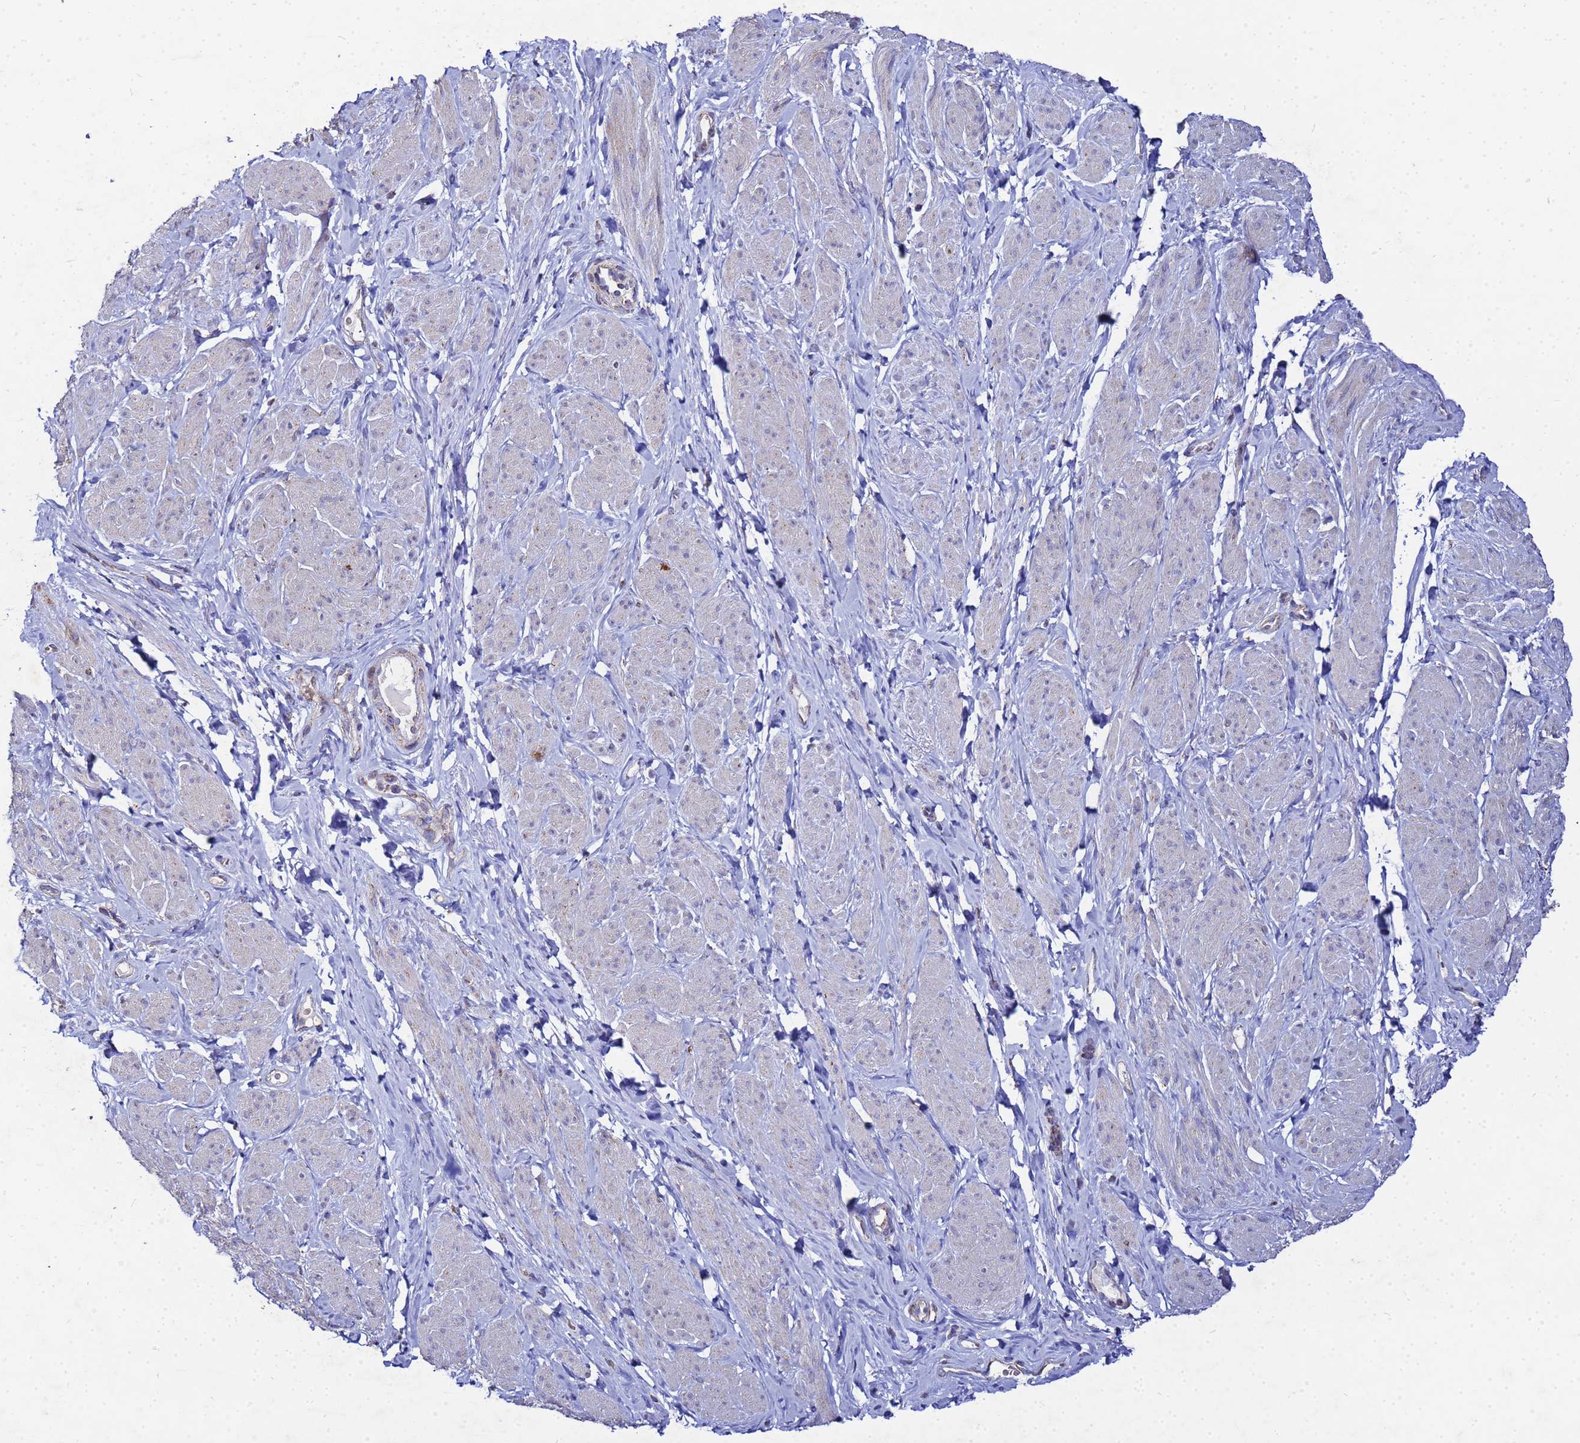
{"staining": {"intensity": "weak", "quantity": "<25%", "location": "cytoplasmic/membranous"}, "tissue": "smooth muscle", "cell_type": "Smooth muscle cells", "image_type": "normal", "snomed": [{"axis": "morphology", "description": "Normal tissue, NOS"}, {"axis": "topography", "description": "Smooth muscle"}, {"axis": "topography", "description": "Peripheral nerve tissue"}], "caption": "This photomicrograph is of normal smooth muscle stained with immunohistochemistry (IHC) to label a protein in brown with the nuclei are counter-stained blue. There is no staining in smooth muscle cells.", "gene": "FAHD2A", "patient": {"sex": "male", "age": 69}}